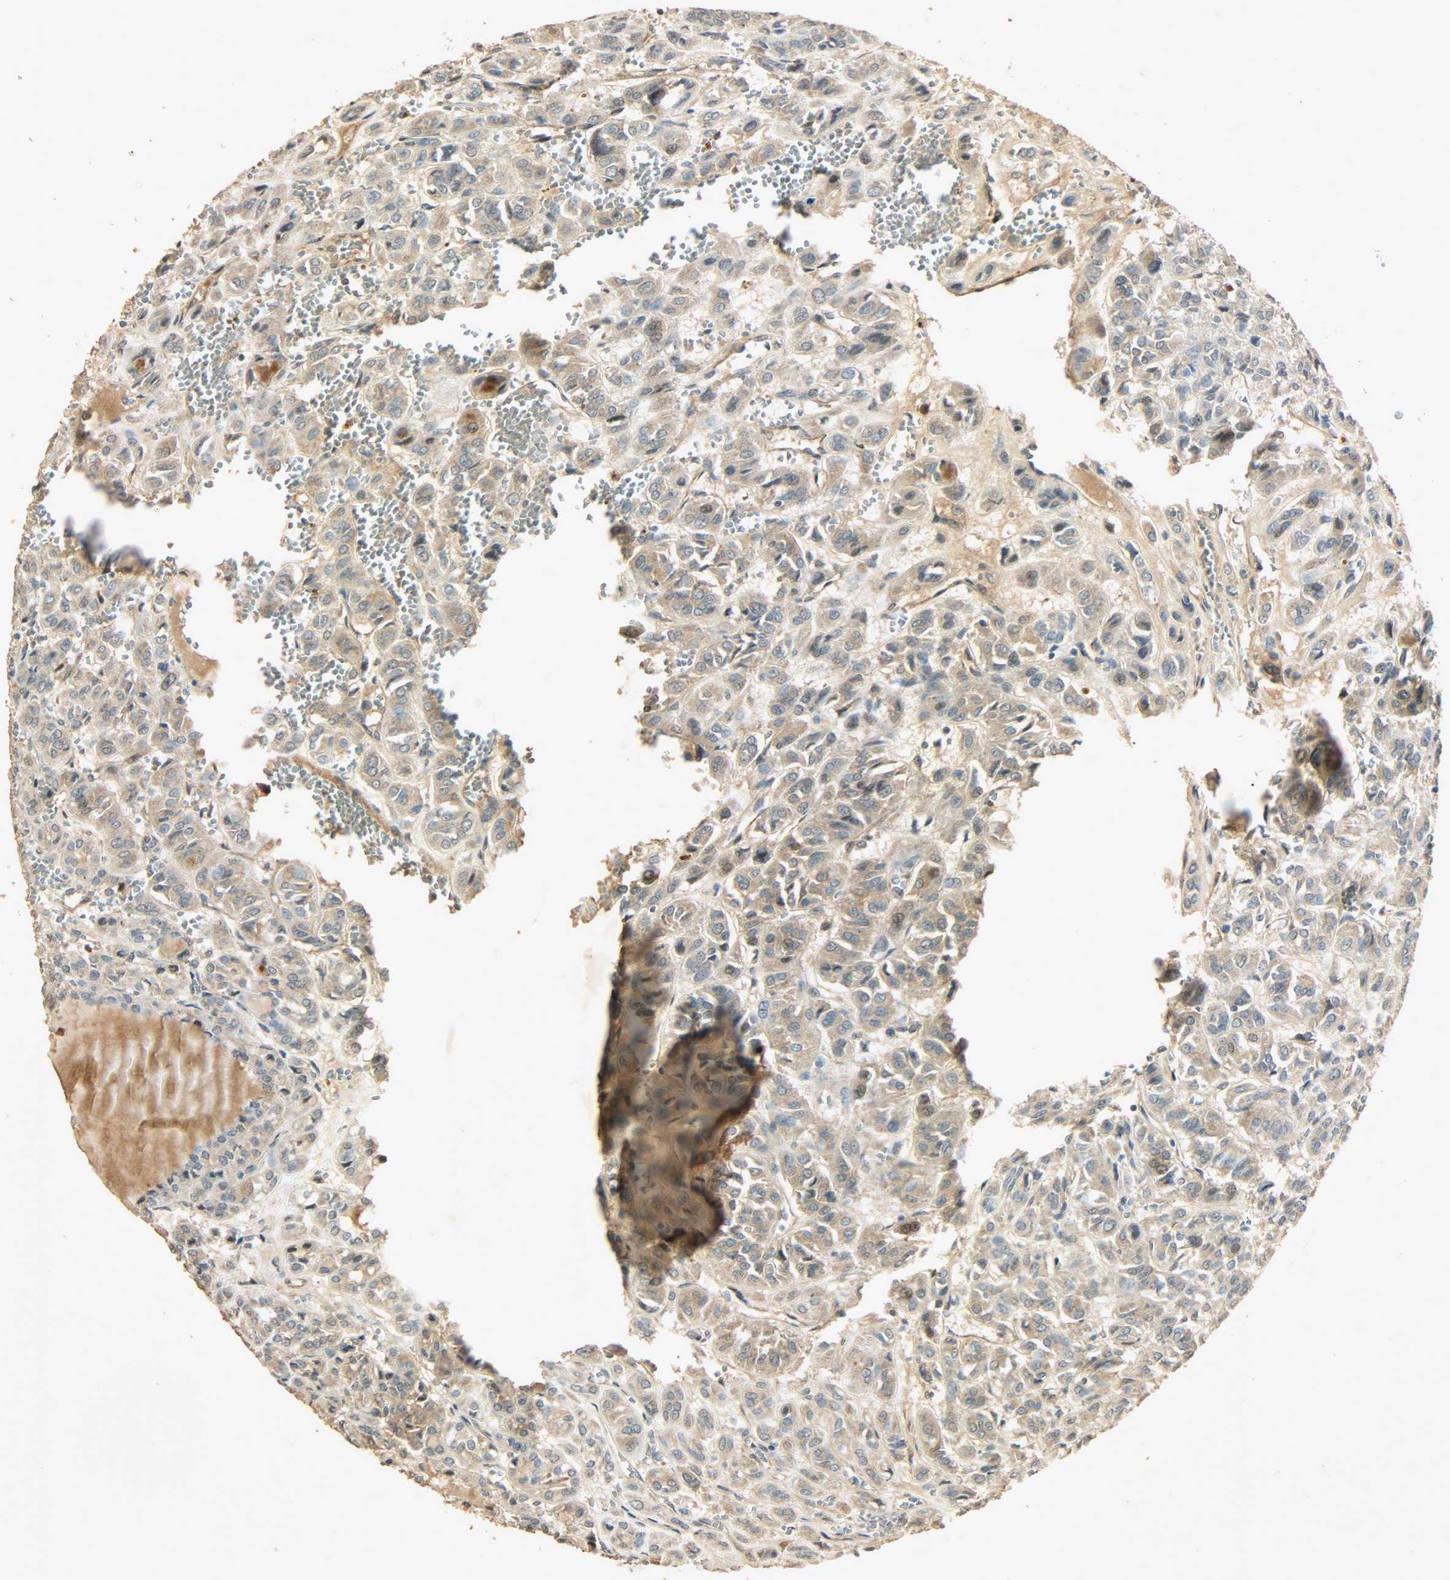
{"staining": {"intensity": "weak", "quantity": ">75%", "location": "cytoplasmic/membranous"}, "tissue": "thyroid cancer", "cell_type": "Tumor cells", "image_type": "cancer", "snomed": [{"axis": "morphology", "description": "Follicular adenoma carcinoma, NOS"}, {"axis": "topography", "description": "Thyroid gland"}], "caption": "Immunohistochemical staining of human follicular adenoma carcinoma (thyroid) demonstrates low levels of weak cytoplasmic/membranous protein expression in about >75% of tumor cells.", "gene": "ATP2B1", "patient": {"sex": "female", "age": 71}}